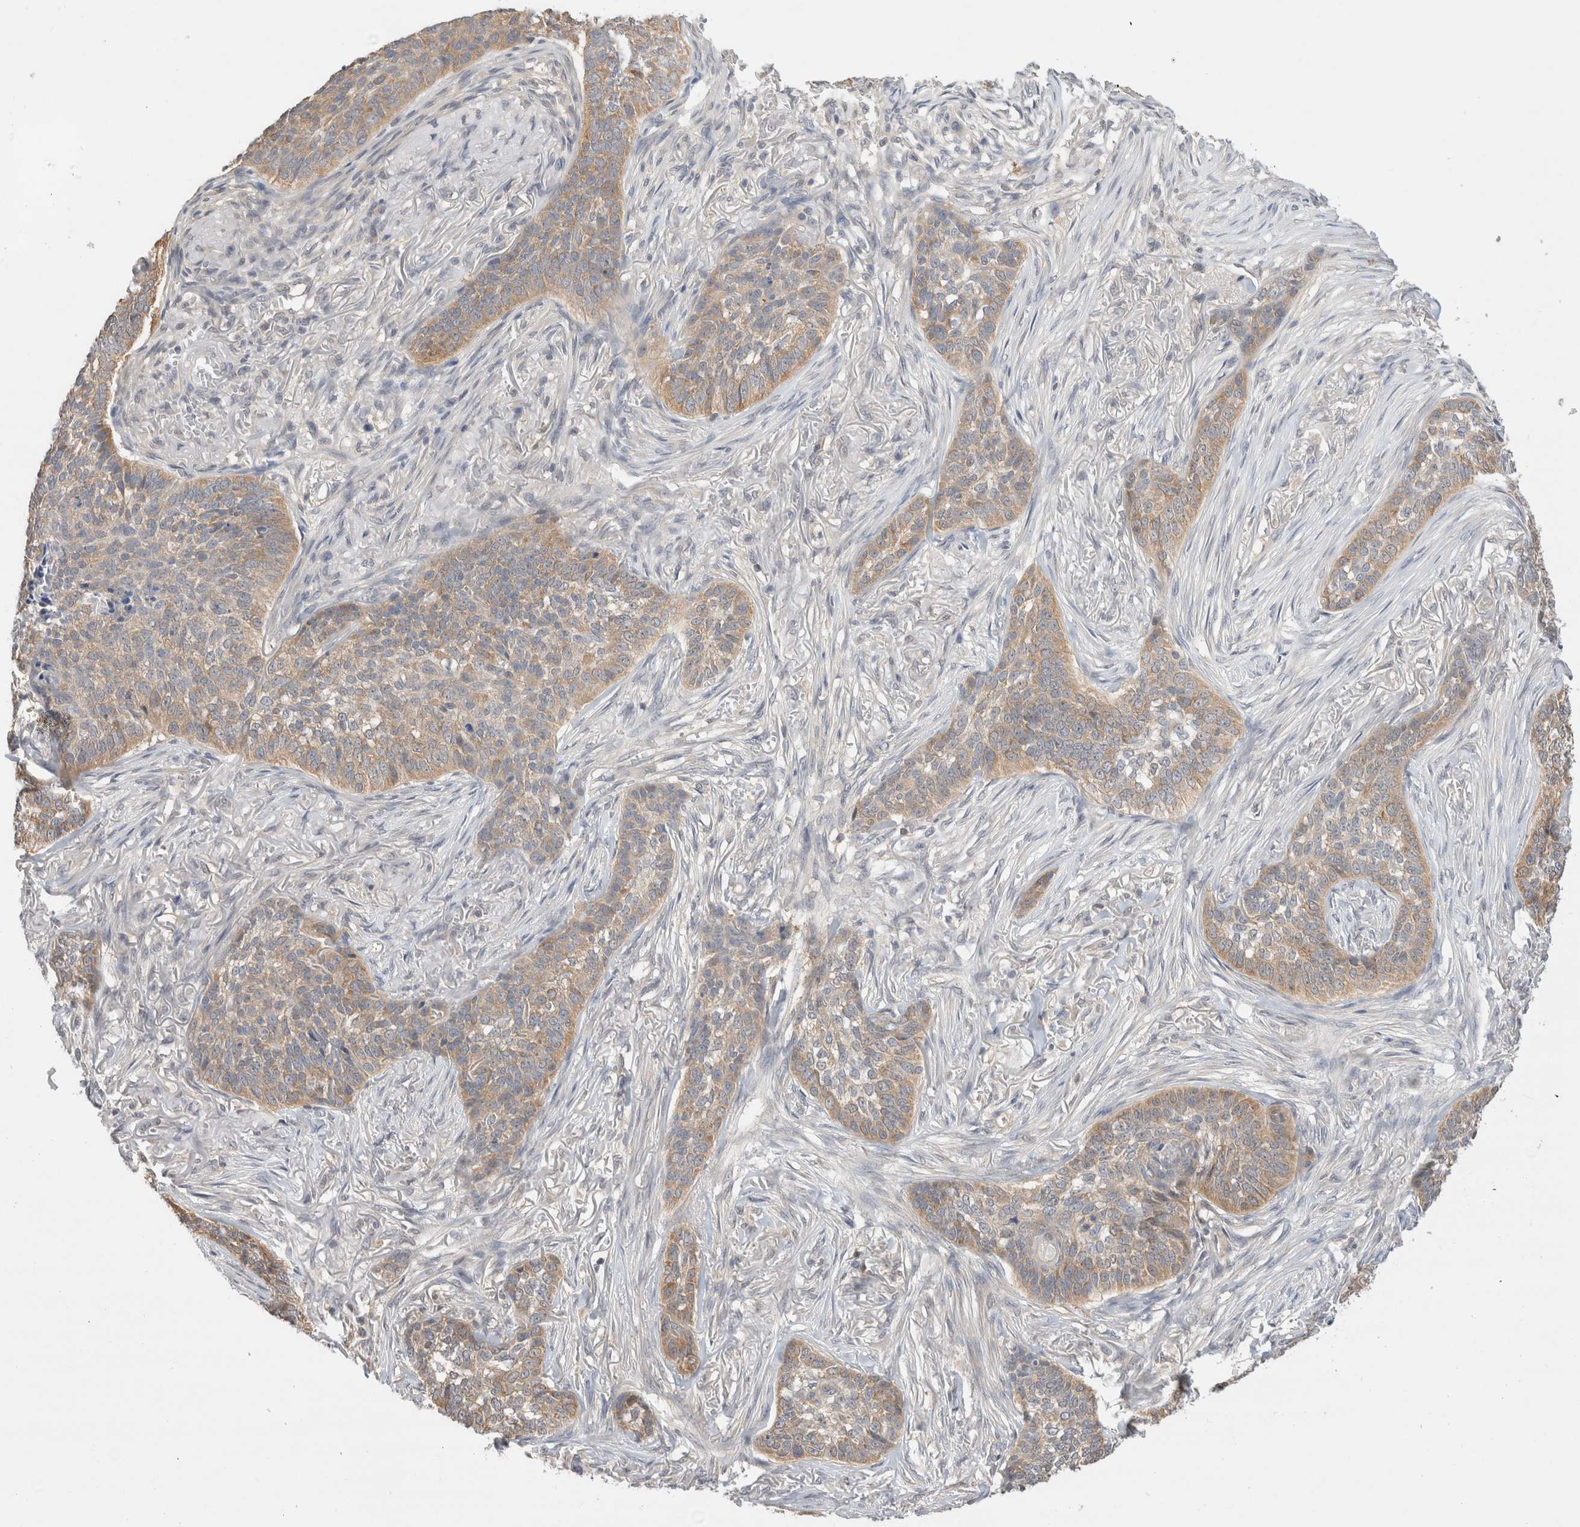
{"staining": {"intensity": "weak", "quantity": "25%-75%", "location": "cytoplasmic/membranous"}, "tissue": "skin cancer", "cell_type": "Tumor cells", "image_type": "cancer", "snomed": [{"axis": "morphology", "description": "Basal cell carcinoma"}, {"axis": "topography", "description": "Skin"}], "caption": "The immunohistochemical stain highlights weak cytoplasmic/membranous expression in tumor cells of basal cell carcinoma (skin) tissue. The protein of interest is shown in brown color, while the nuclei are stained blue.", "gene": "C17orf97", "patient": {"sex": "male", "age": 85}}